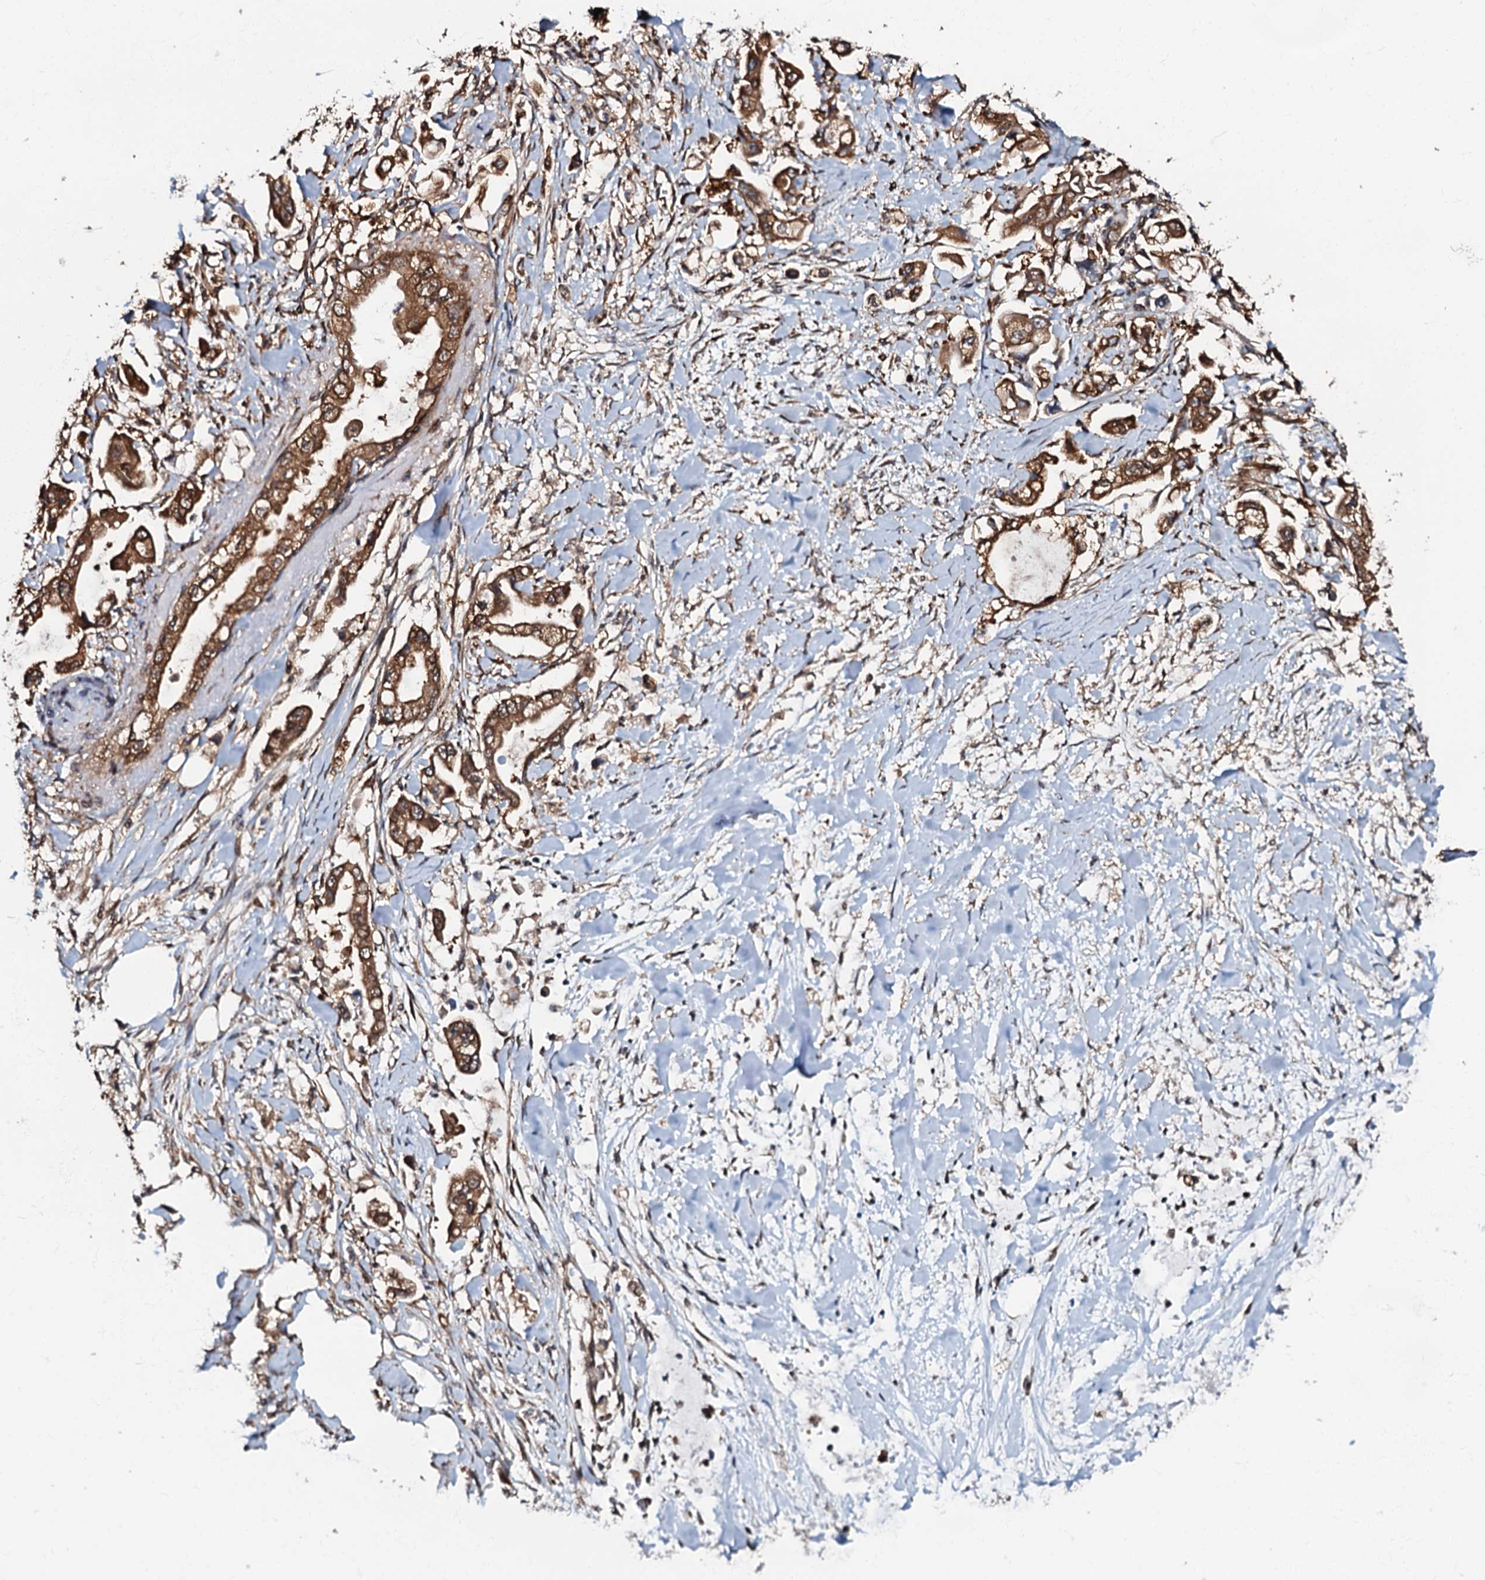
{"staining": {"intensity": "strong", "quantity": ">75%", "location": "cytoplasmic/membranous"}, "tissue": "stomach cancer", "cell_type": "Tumor cells", "image_type": "cancer", "snomed": [{"axis": "morphology", "description": "Adenocarcinoma, NOS"}, {"axis": "topography", "description": "Stomach"}], "caption": "The photomicrograph exhibits a brown stain indicating the presence of a protein in the cytoplasmic/membranous of tumor cells in adenocarcinoma (stomach).", "gene": "OSBP", "patient": {"sex": "male", "age": 62}}